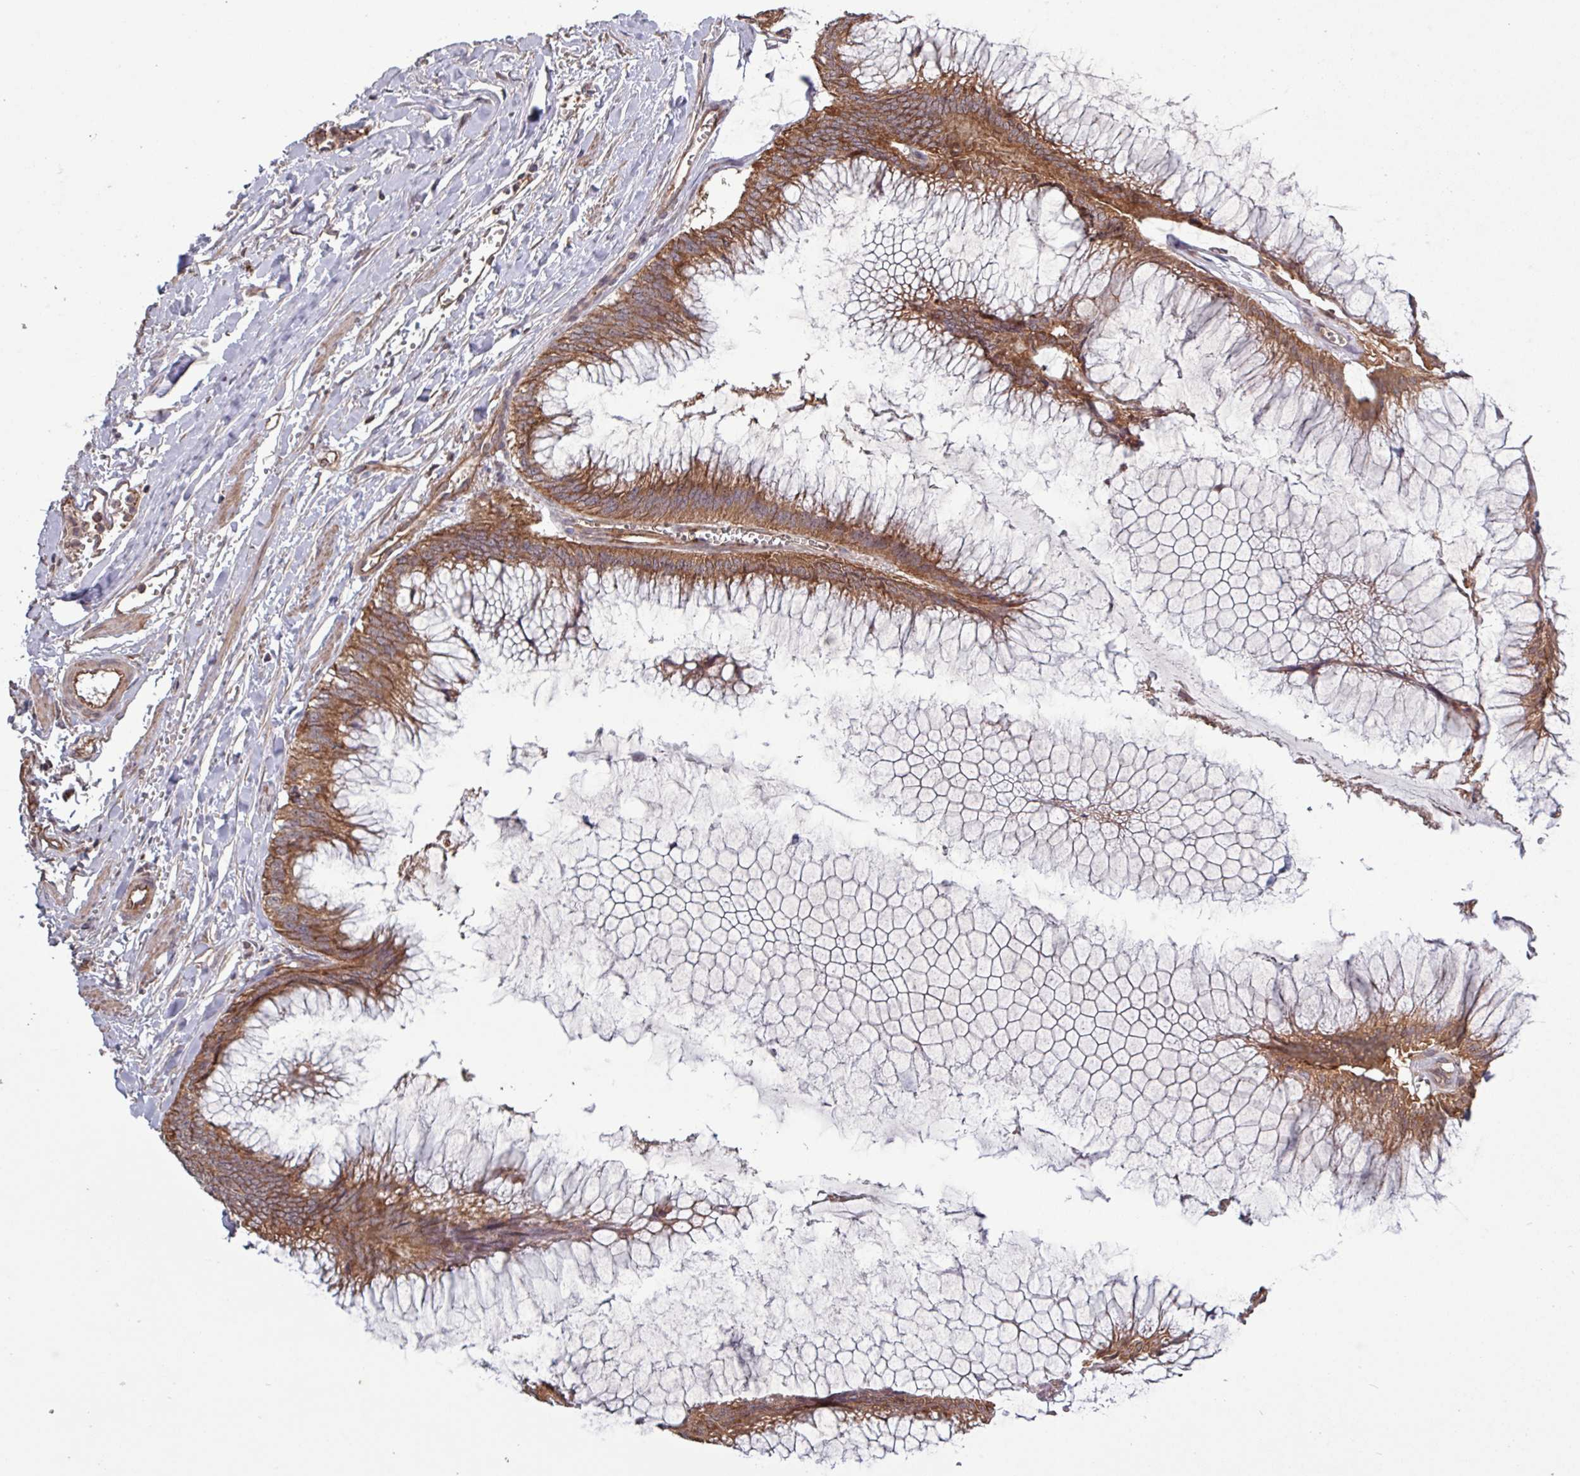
{"staining": {"intensity": "moderate", "quantity": ">75%", "location": "cytoplasmic/membranous"}, "tissue": "ovarian cancer", "cell_type": "Tumor cells", "image_type": "cancer", "snomed": [{"axis": "morphology", "description": "Cystadenocarcinoma, mucinous, NOS"}, {"axis": "topography", "description": "Ovary"}], "caption": "A high-resolution micrograph shows IHC staining of ovarian mucinous cystadenocarcinoma, which shows moderate cytoplasmic/membranous staining in about >75% of tumor cells. Using DAB (3,3'-diaminobenzidine) (brown) and hematoxylin (blue) stains, captured at high magnification using brightfield microscopy.", "gene": "TRABD2A", "patient": {"sex": "female", "age": 44}}